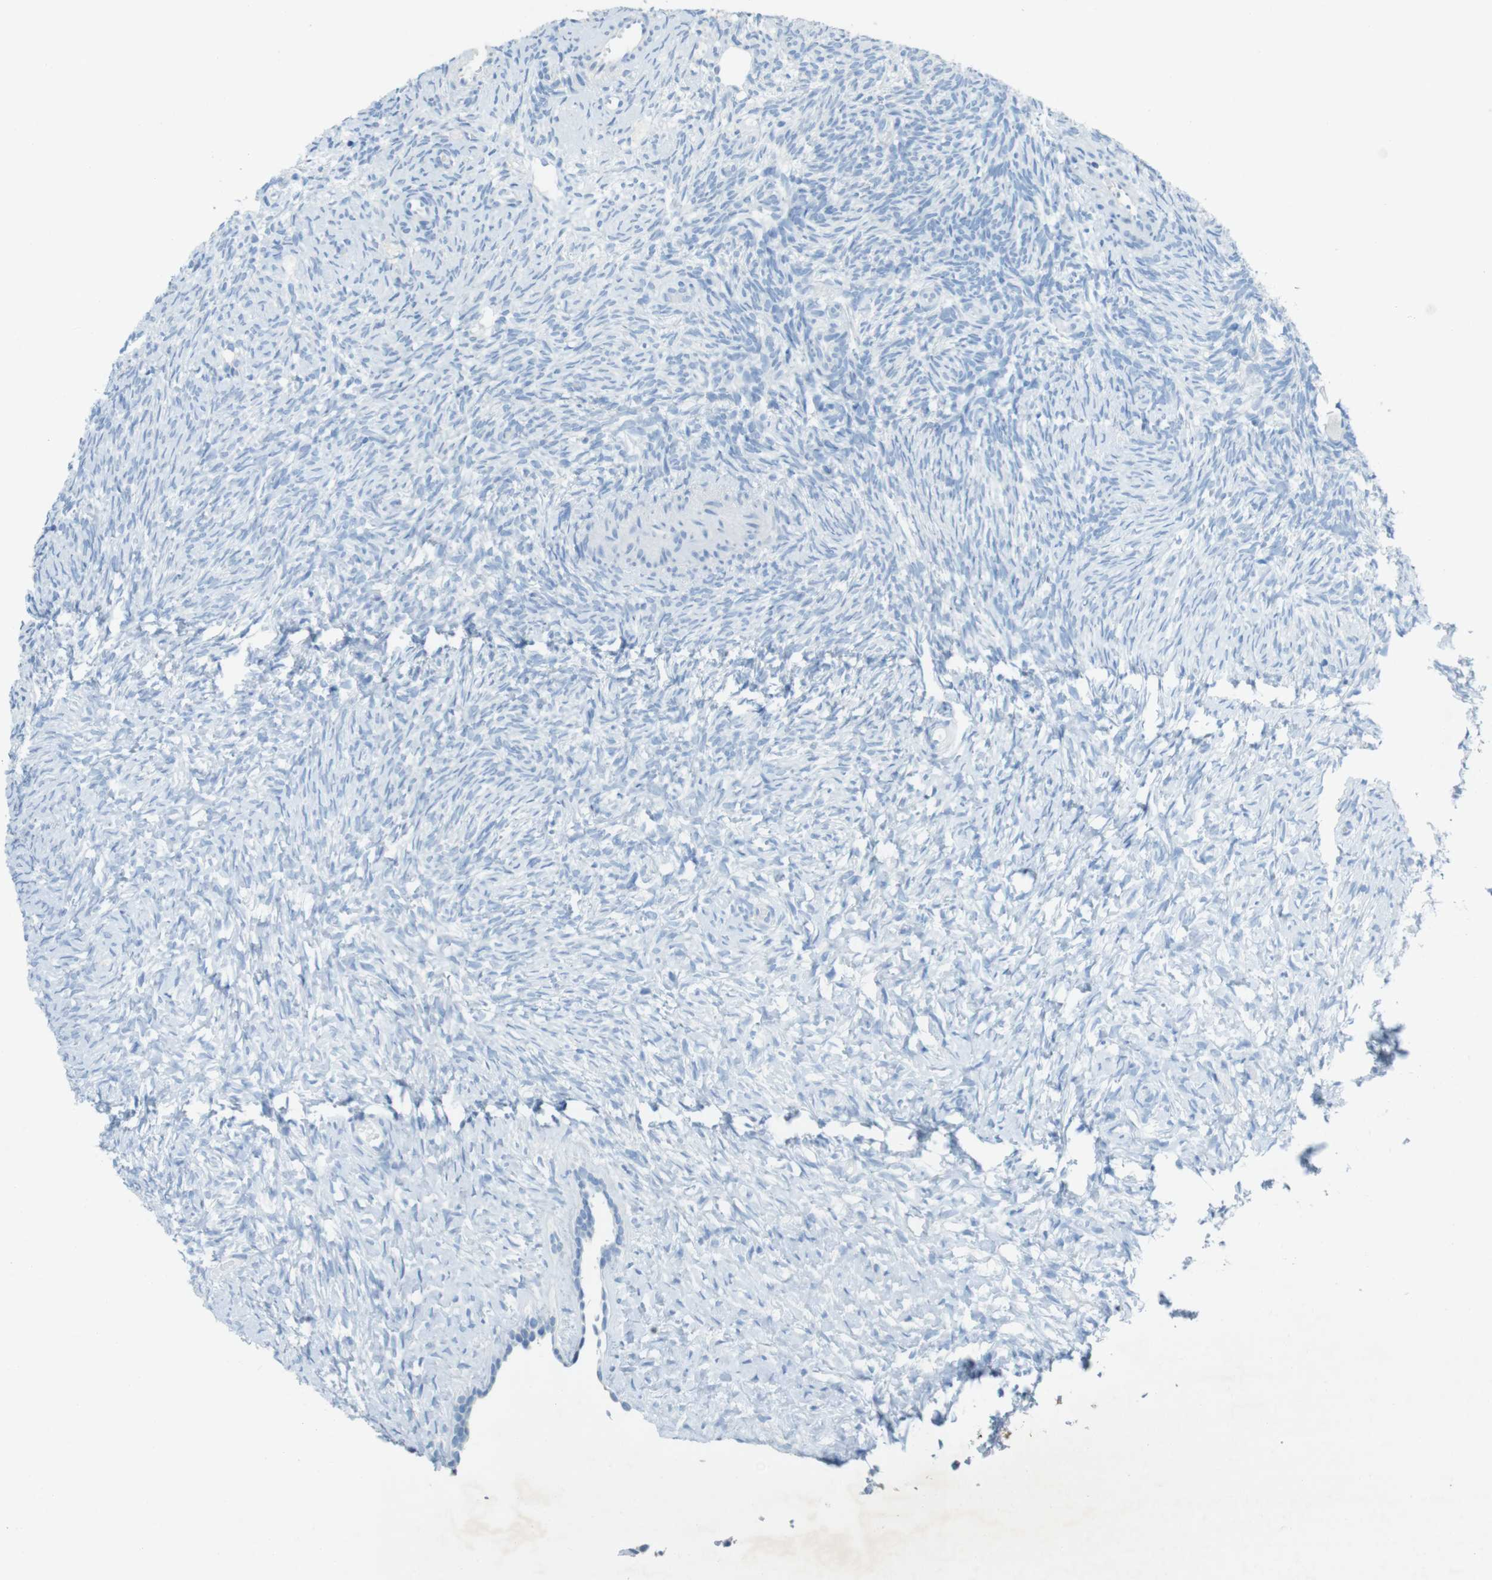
{"staining": {"intensity": "negative", "quantity": "none", "location": "none"}, "tissue": "ovary", "cell_type": "Ovarian stroma cells", "image_type": "normal", "snomed": [{"axis": "morphology", "description": "Normal tissue, NOS"}, {"axis": "topography", "description": "Ovary"}], "caption": "Ovarian stroma cells show no significant protein expression in normal ovary.", "gene": "CD320", "patient": {"sex": "female", "age": 35}}